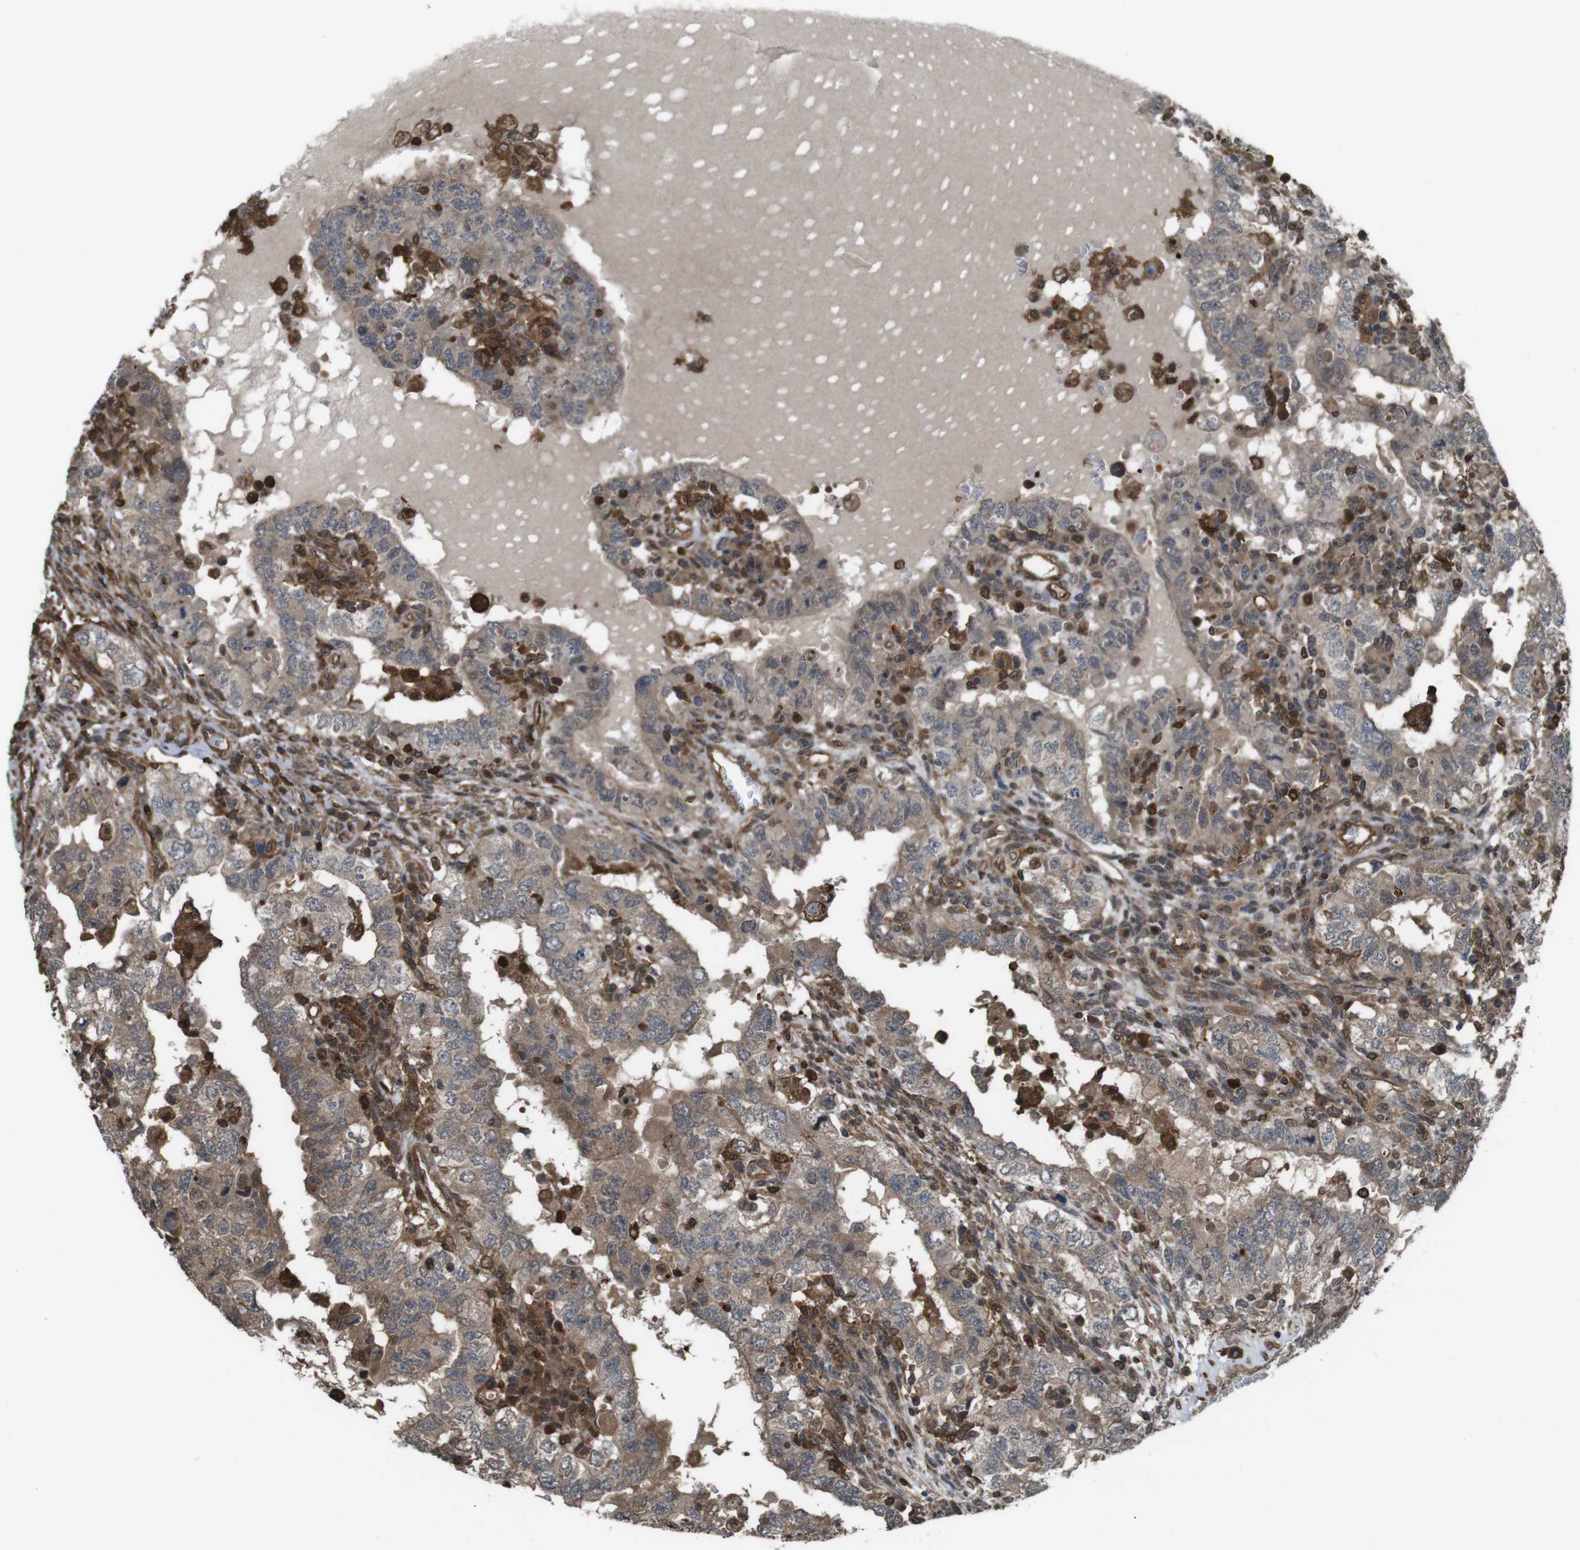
{"staining": {"intensity": "moderate", "quantity": ">75%", "location": "cytoplasmic/membranous"}, "tissue": "testis cancer", "cell_type": "Tumor cells", "image_type": "cancer", "snomed": [{"axis": "morphology", "description": "Carcinoma, Embryonal, NOS"}, {"axis": "topography", "description": "Testis"}], "caption": "Brown immunohistochemical staining in embryonal carcinoma (testis) demonstrates moderate cytoplasmic/membranous positivity in about >75% of tumor cells. The staining was performed using DAB, with brown indicating positive protein expression. Nuclei are stained blue with hematoxylin.", "gene": "ARHGDIA", "patient": {"sex": "male", "age": 26}}